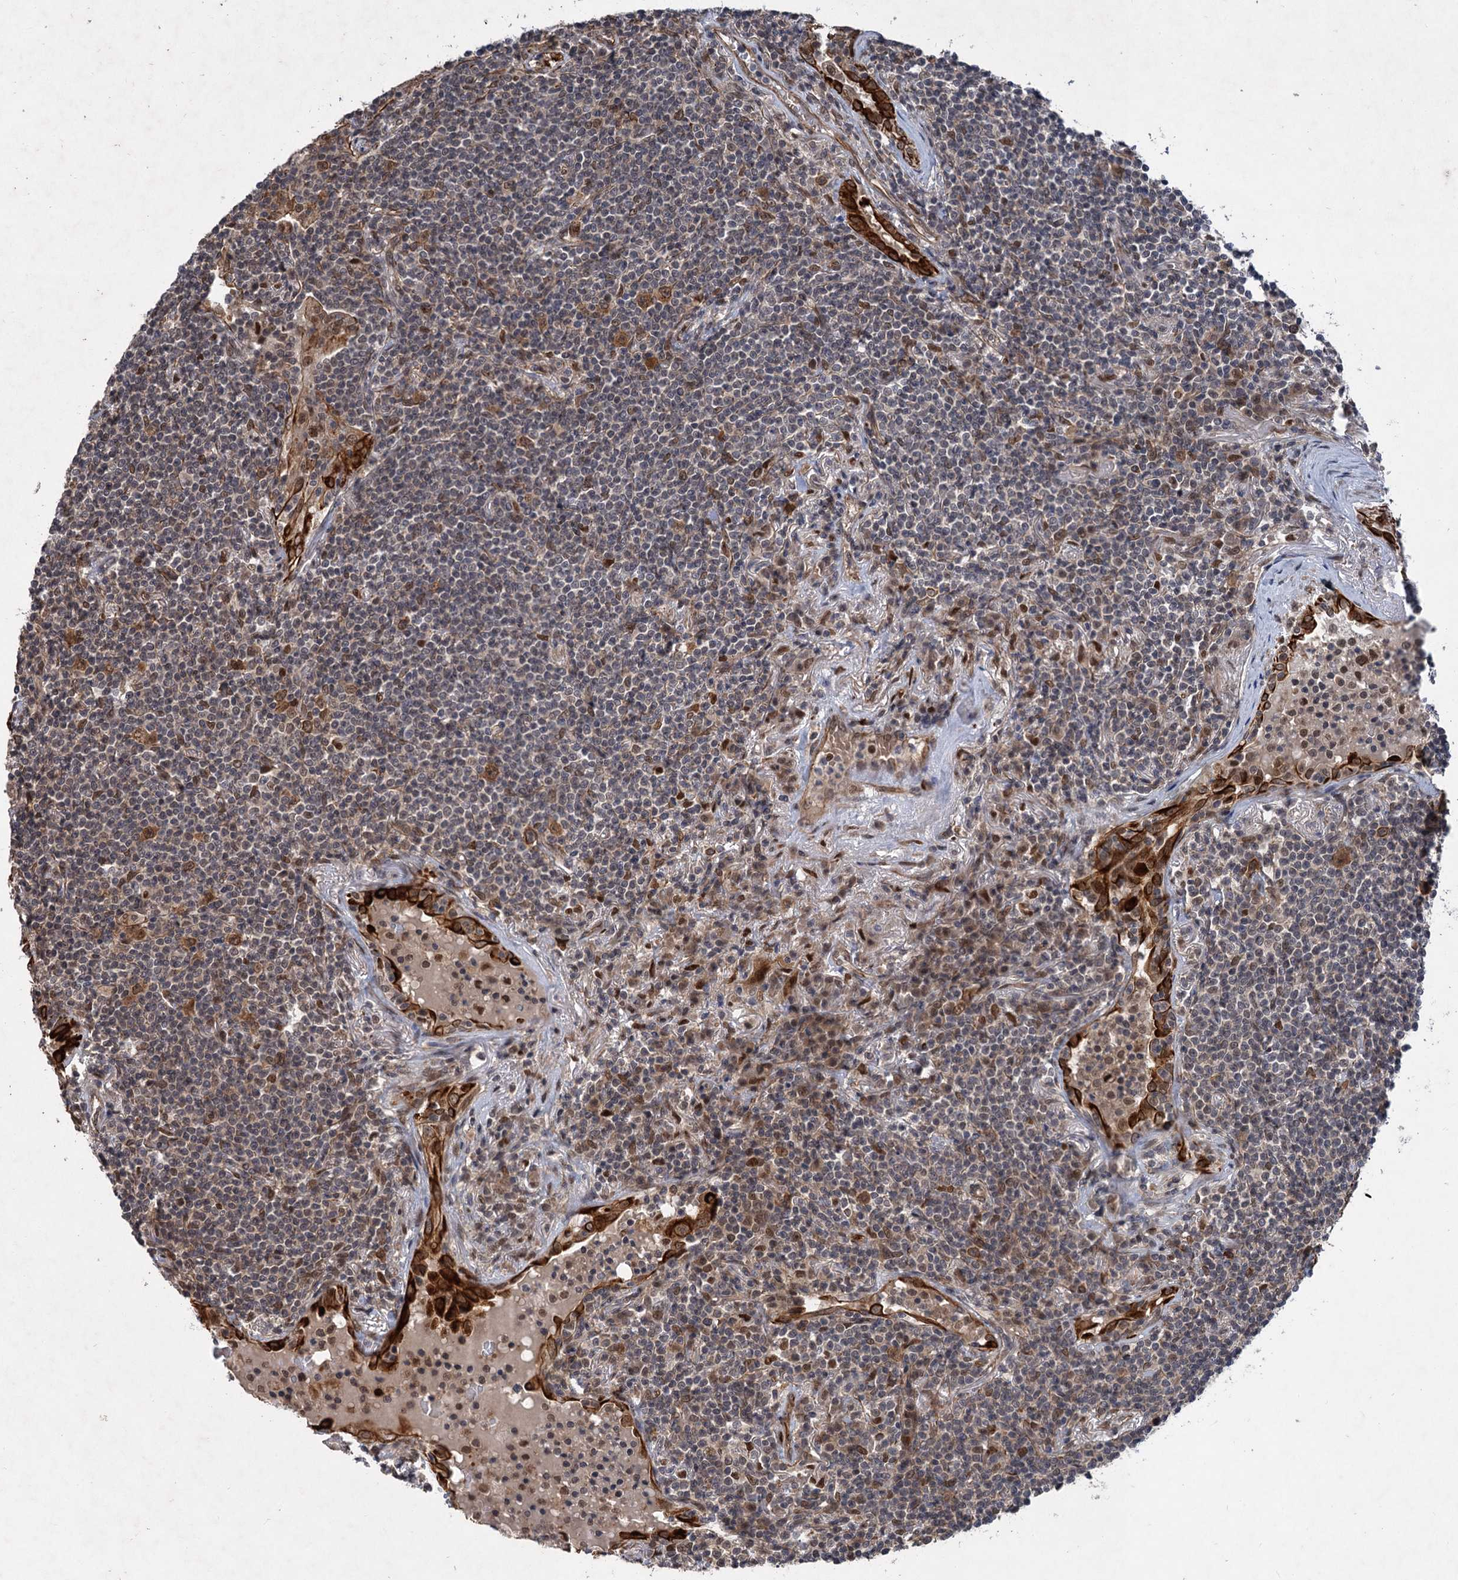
{"staining": {"intensity": "moderate", "quantity": "<25%", "location": "cytoplasmic/membranous,nuclear"}, "tissue": "lymphoma", "cell_type": "Tumor cells", "image_type": "cancer", "snomed": [{"axis": "morphology", "description": "Malignant lymphoma, non-Hodgkin's type, Low grade"}, {"axis": "topography", "description": "Lung"}], "caption": "A low amount of moderate cytoplasmic/membranous and nuclear expression is appreciated in approximately <25% of tumor cells in lymphoma tissue.", "gene": "TTC31", "patient": {"sex": "female", "age": 71}}